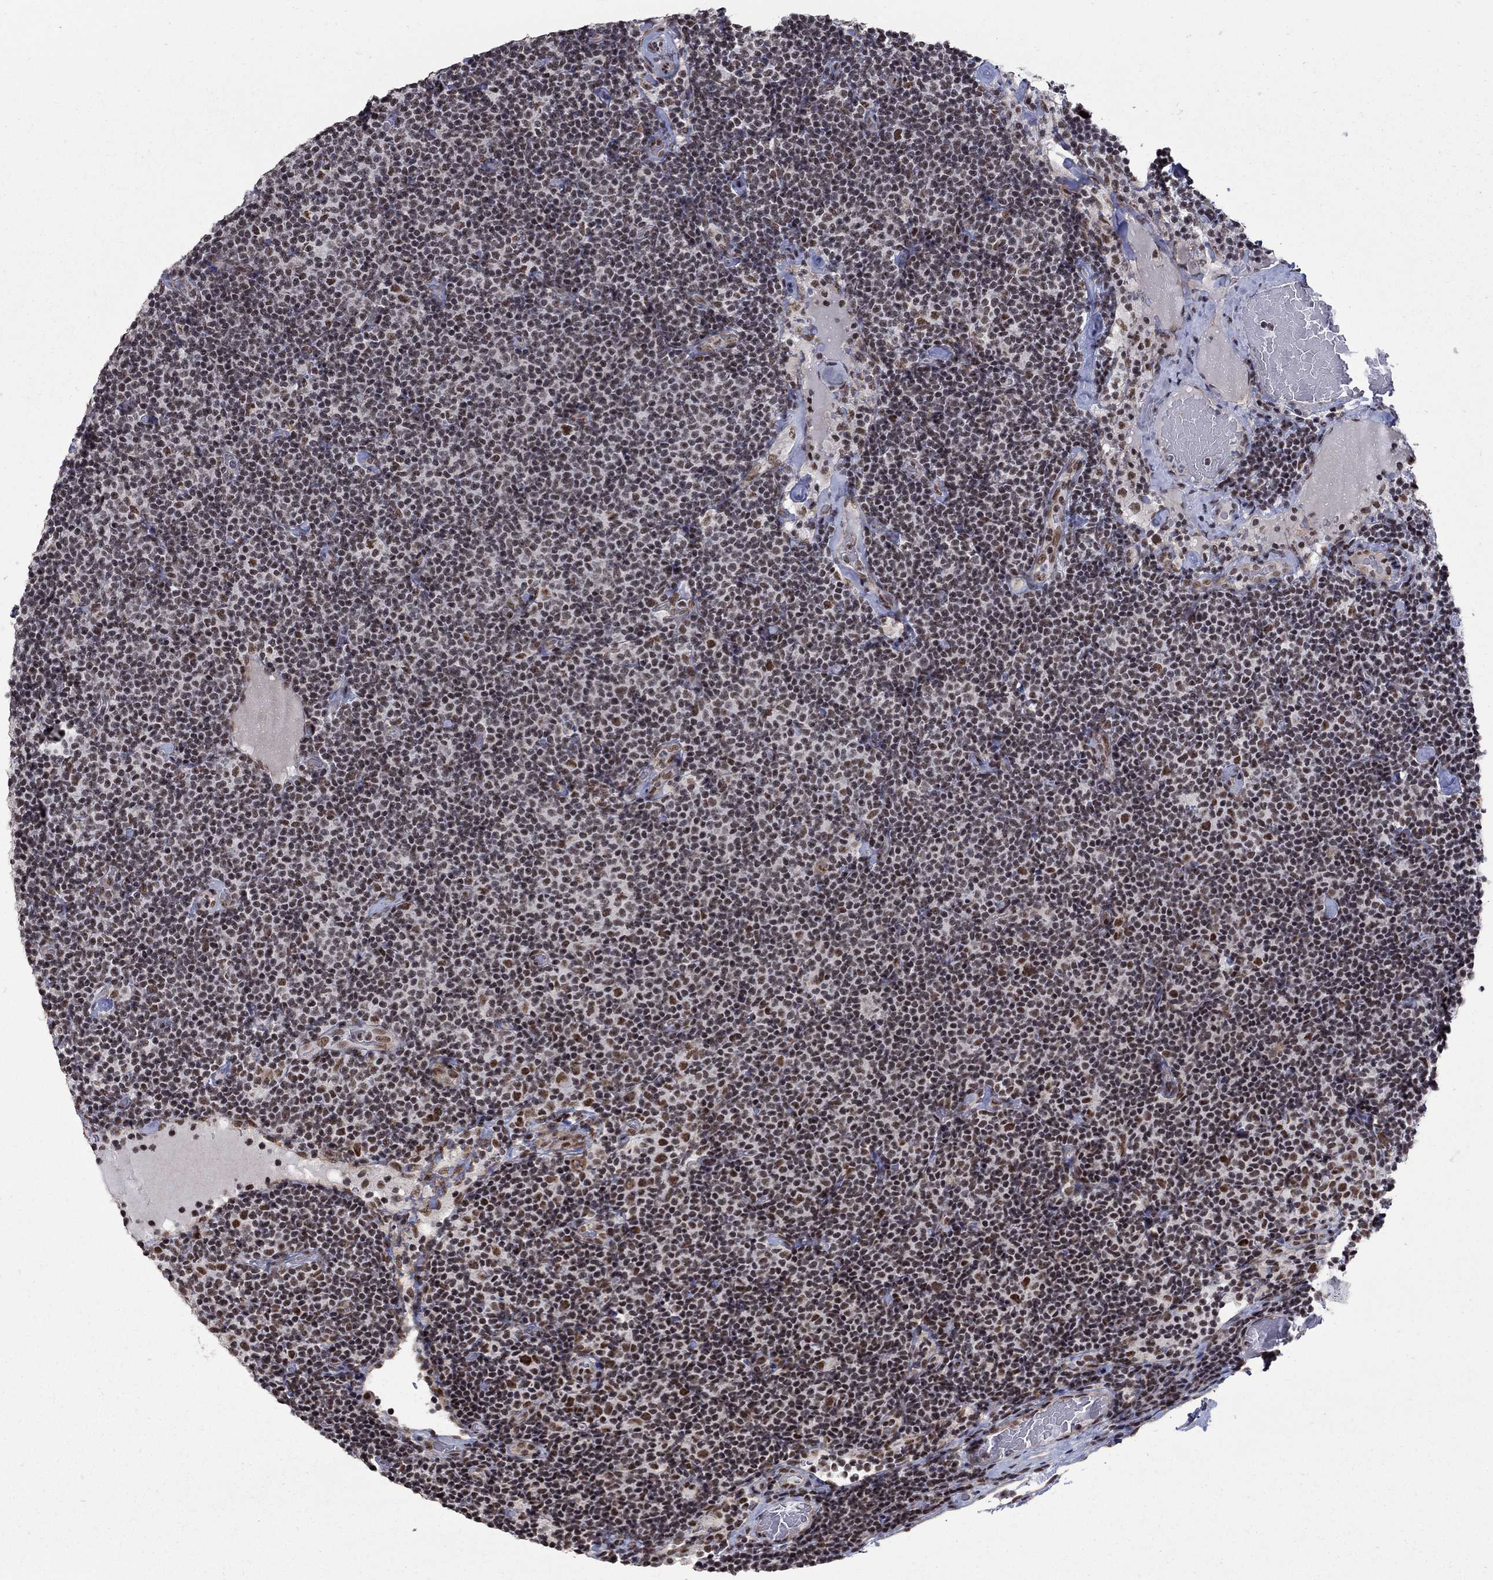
{"staining": {"intensity": "moderate", "quantity": ">75%", "location": "nuclear"}, "tissue": "lymphoma", "cell_type": "Tumor cells", "image_type": "cancer", "snomed": [{"axis": "morphology", "description": "Malignant lymphoma, non-Hodgkin's type, Low grade"}, {"axis": "topography", "description": "Lymph node"}], "caption": "DAB (3,3'-diaminobenzidine) immunohistochemical staining of malignant lymphoma, non-Hodgkin's type (low-grade) reveals moderate nuclear protein expression in approximately >75% of tumor cells.", "gene": "PNISR", "patient": {"sex": "male", "age": 81}}